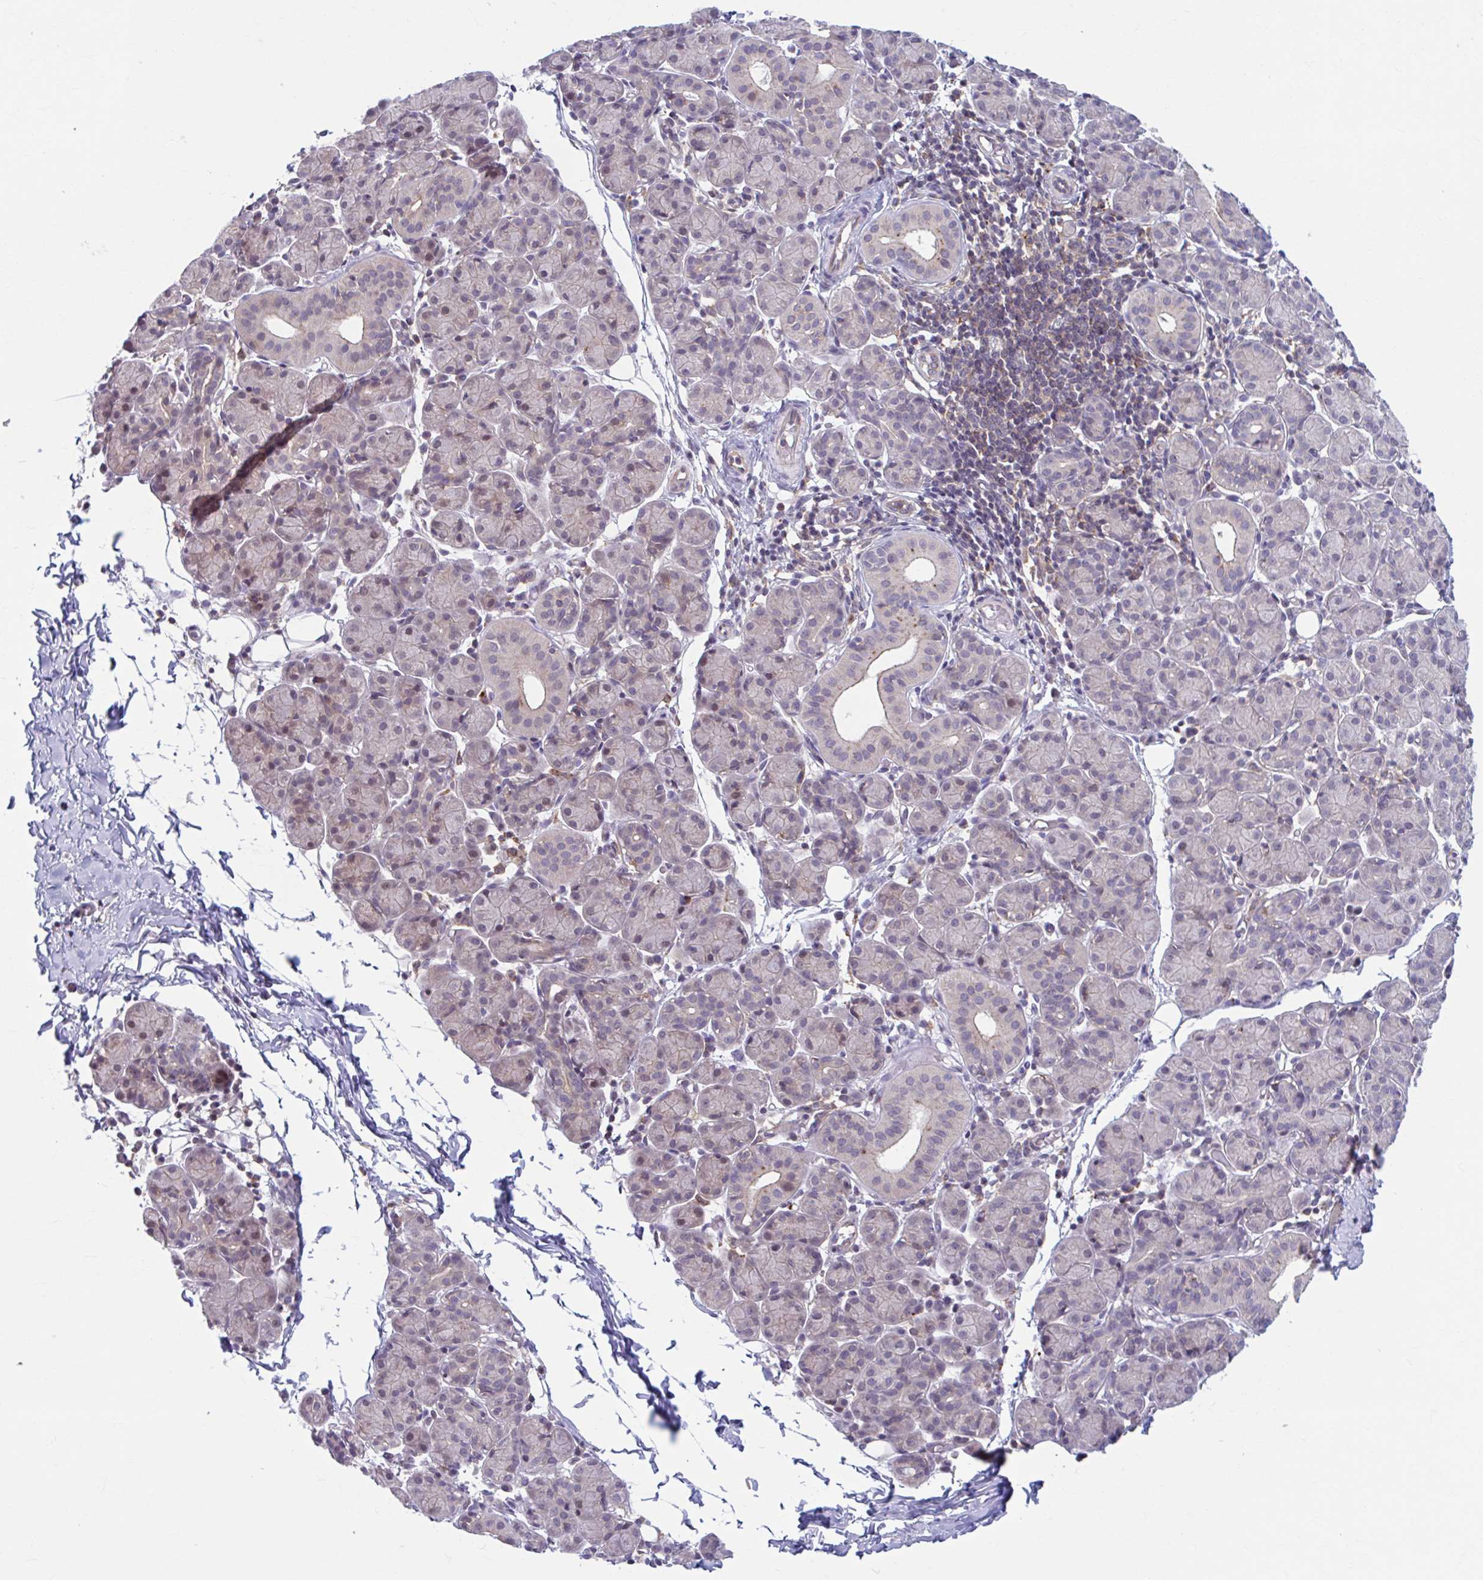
{"staining": {"intensity": "weak", "quantity": "<25%", "location": "cytoplasmic/membranous"}, "tissue": "salivary gland", "cell_type": "Glandular cells", "image_type": "normal", "snomed": [{"axis": "morphology", "description": "Normal tissue, NOS"}, {"axis": "morphology", "description": "Inflammation, NOS"}, {"axis": "topography", "description": "Lymph node"}, {"axis": "topography", "description": "Salivary gland"}], "caption": "Immunohistochemical staining of normal salivary gland reveals no significant positivity in glandular cells. (DAB IHC with hematoxylin counter stain).", "gene": "ADAT3", "patient": {"sex": "male", "age": 3}}